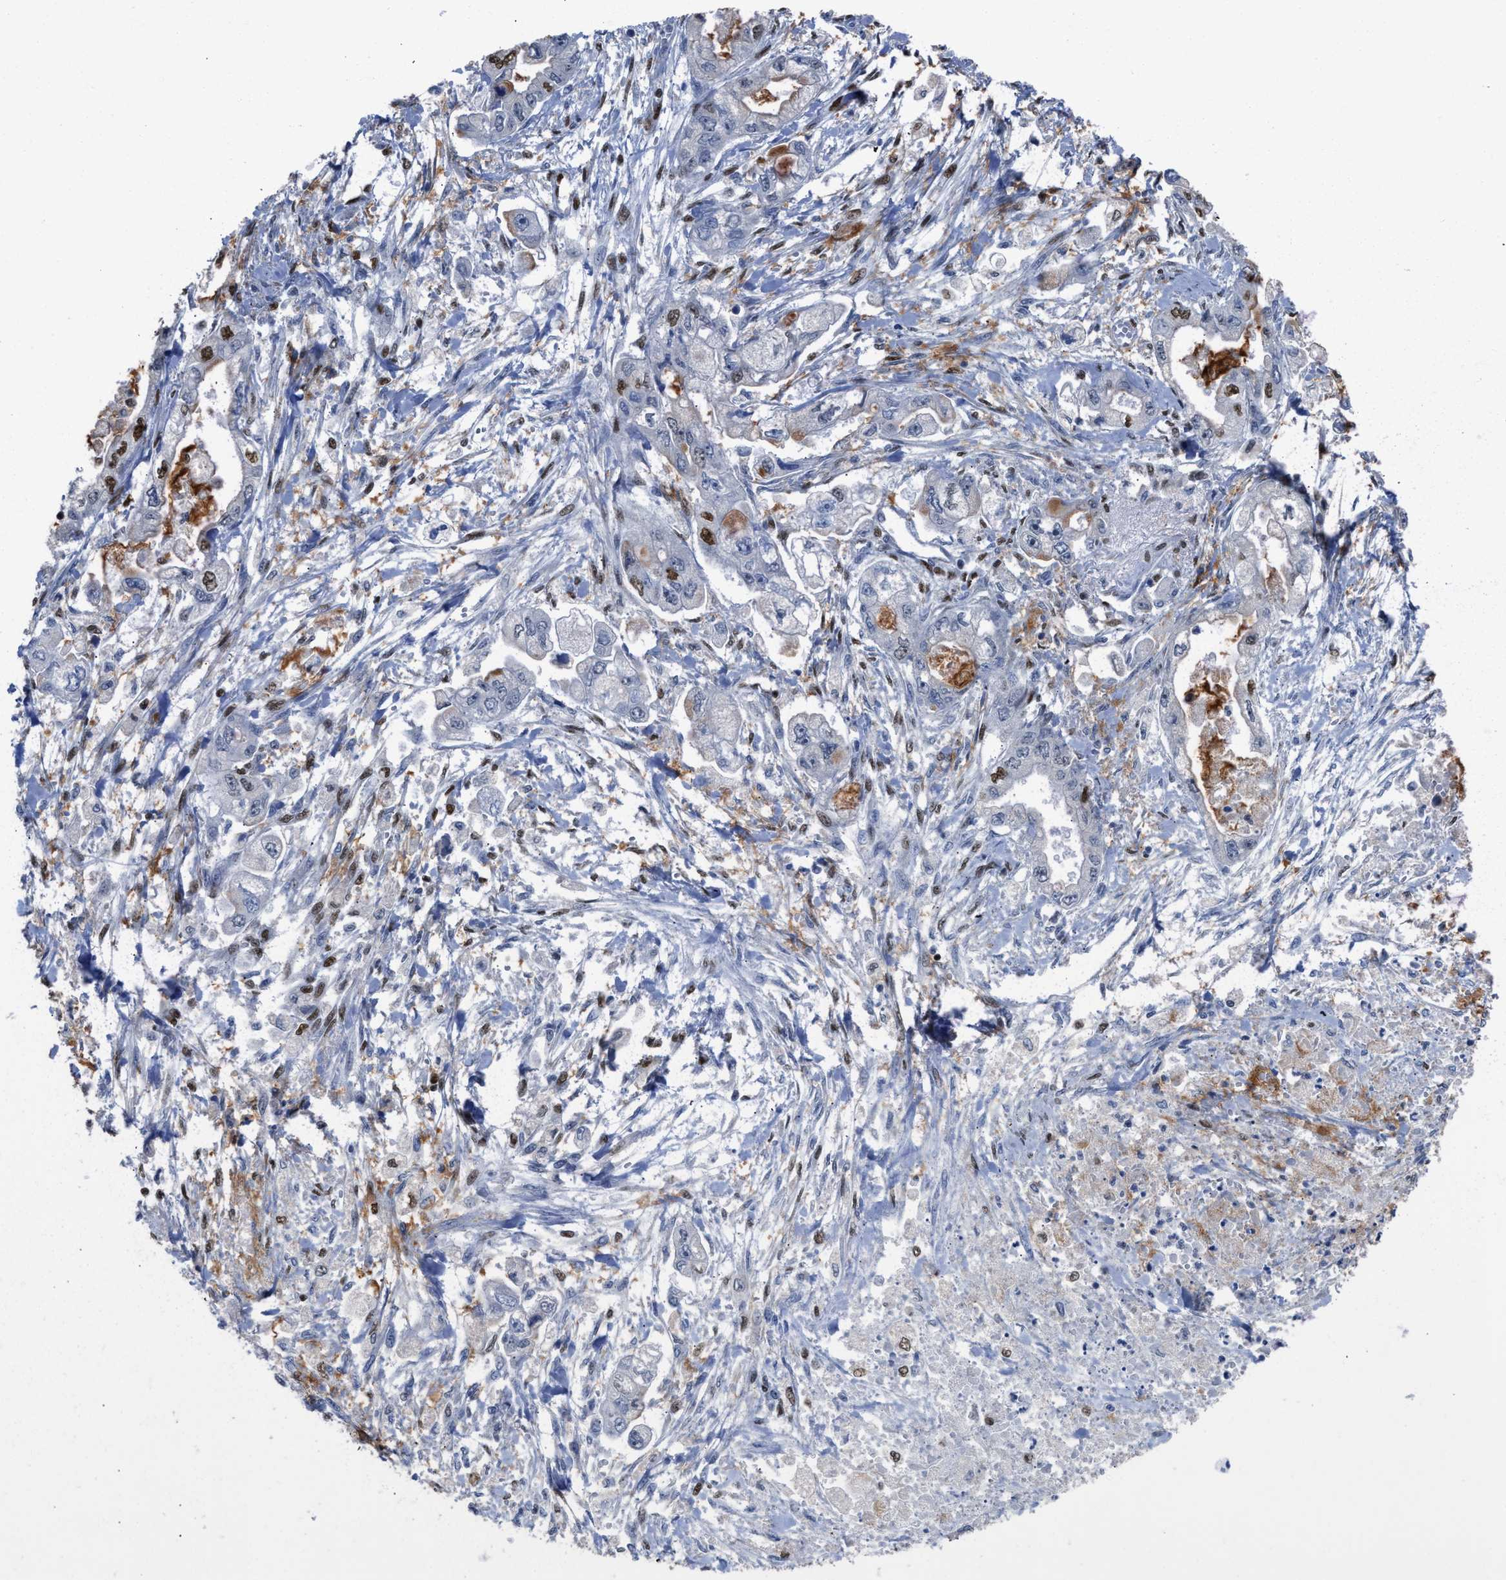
{"staining": {"intensity": "moderate", "quantity": "25%-75%", "location": "cytoplasmic/membranous,nuclear"}, "tissue": "stomach cancer", "cell_type": "Tumor cells", "image_type": "cancer", "snomed": [{"axis": "morphology", "description": "Normal tissue, NOS"}, {"axis": "morphology", "description": "Adenocarcinoma, NOS"}, {"axis": "topography", "description": "Stomach"}], "caption": "Protein staining shows moderate cytoplasmic/membranous and nuclear positivity in approximately 25%-75% of tumor cells in stomach cancer.", "gene": "SCAF4", "patient": {"sex": "male", "age": 62}}